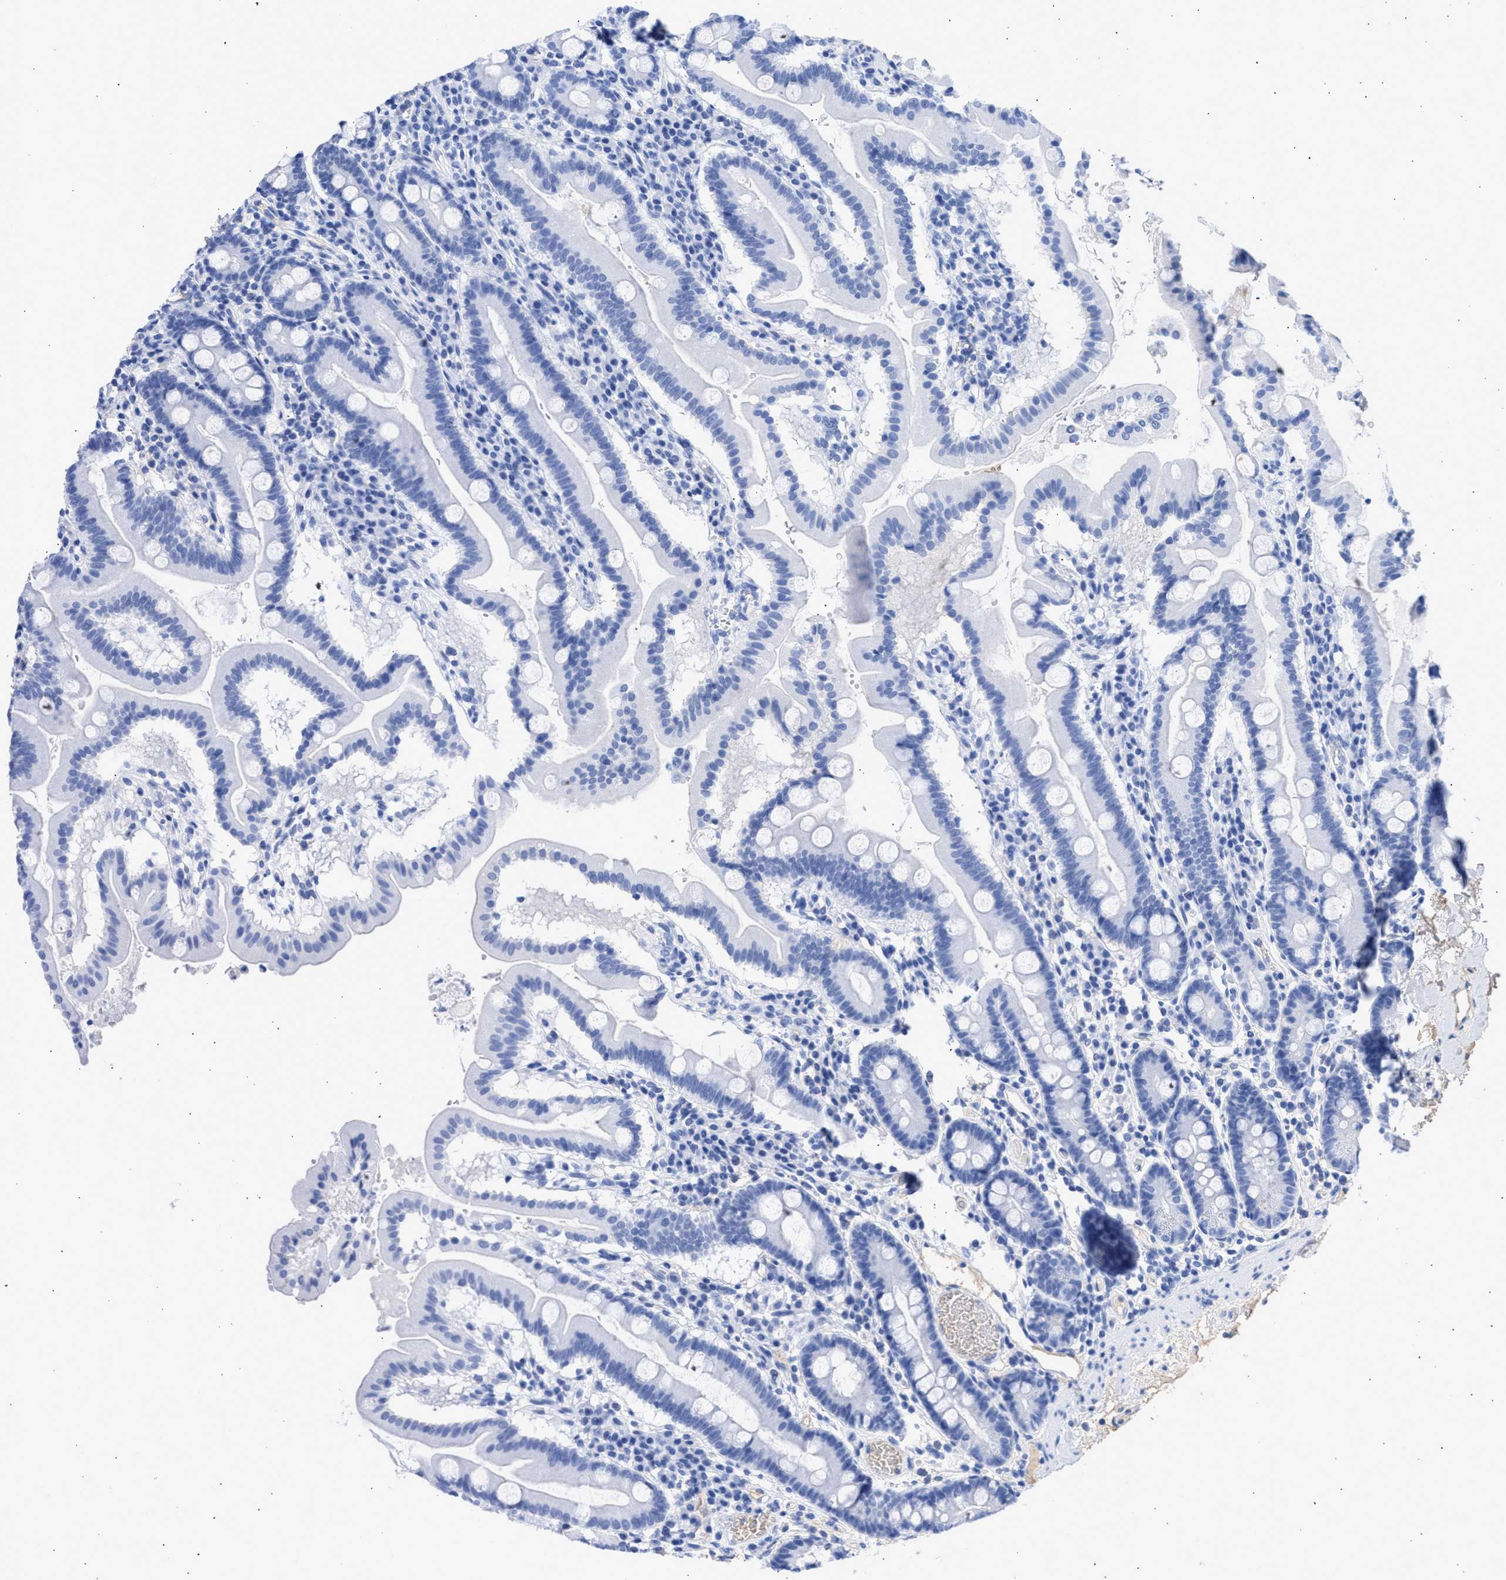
{"staining": {"intensity": "negative", "quantity": "none", "location": "none"}, "tissue": "duodenum", "cell_type": "Glandular cells", "image_type": "normal", "snomed": [{"axis": "morphology", "description": "Normal tissue, NOS"}, {"axis": "topography", "description": "Duodenum"}], "caption": "A histopathology image of human duodenum is negative for staining in glandular cells. (Brightfield microscopy of DAB (3,3'-diaminobenzidine) immunohistochemistry (IHC) at high magnification).", "gene": "RSPH1", "patient": {"sex": "male", "age": 50}}